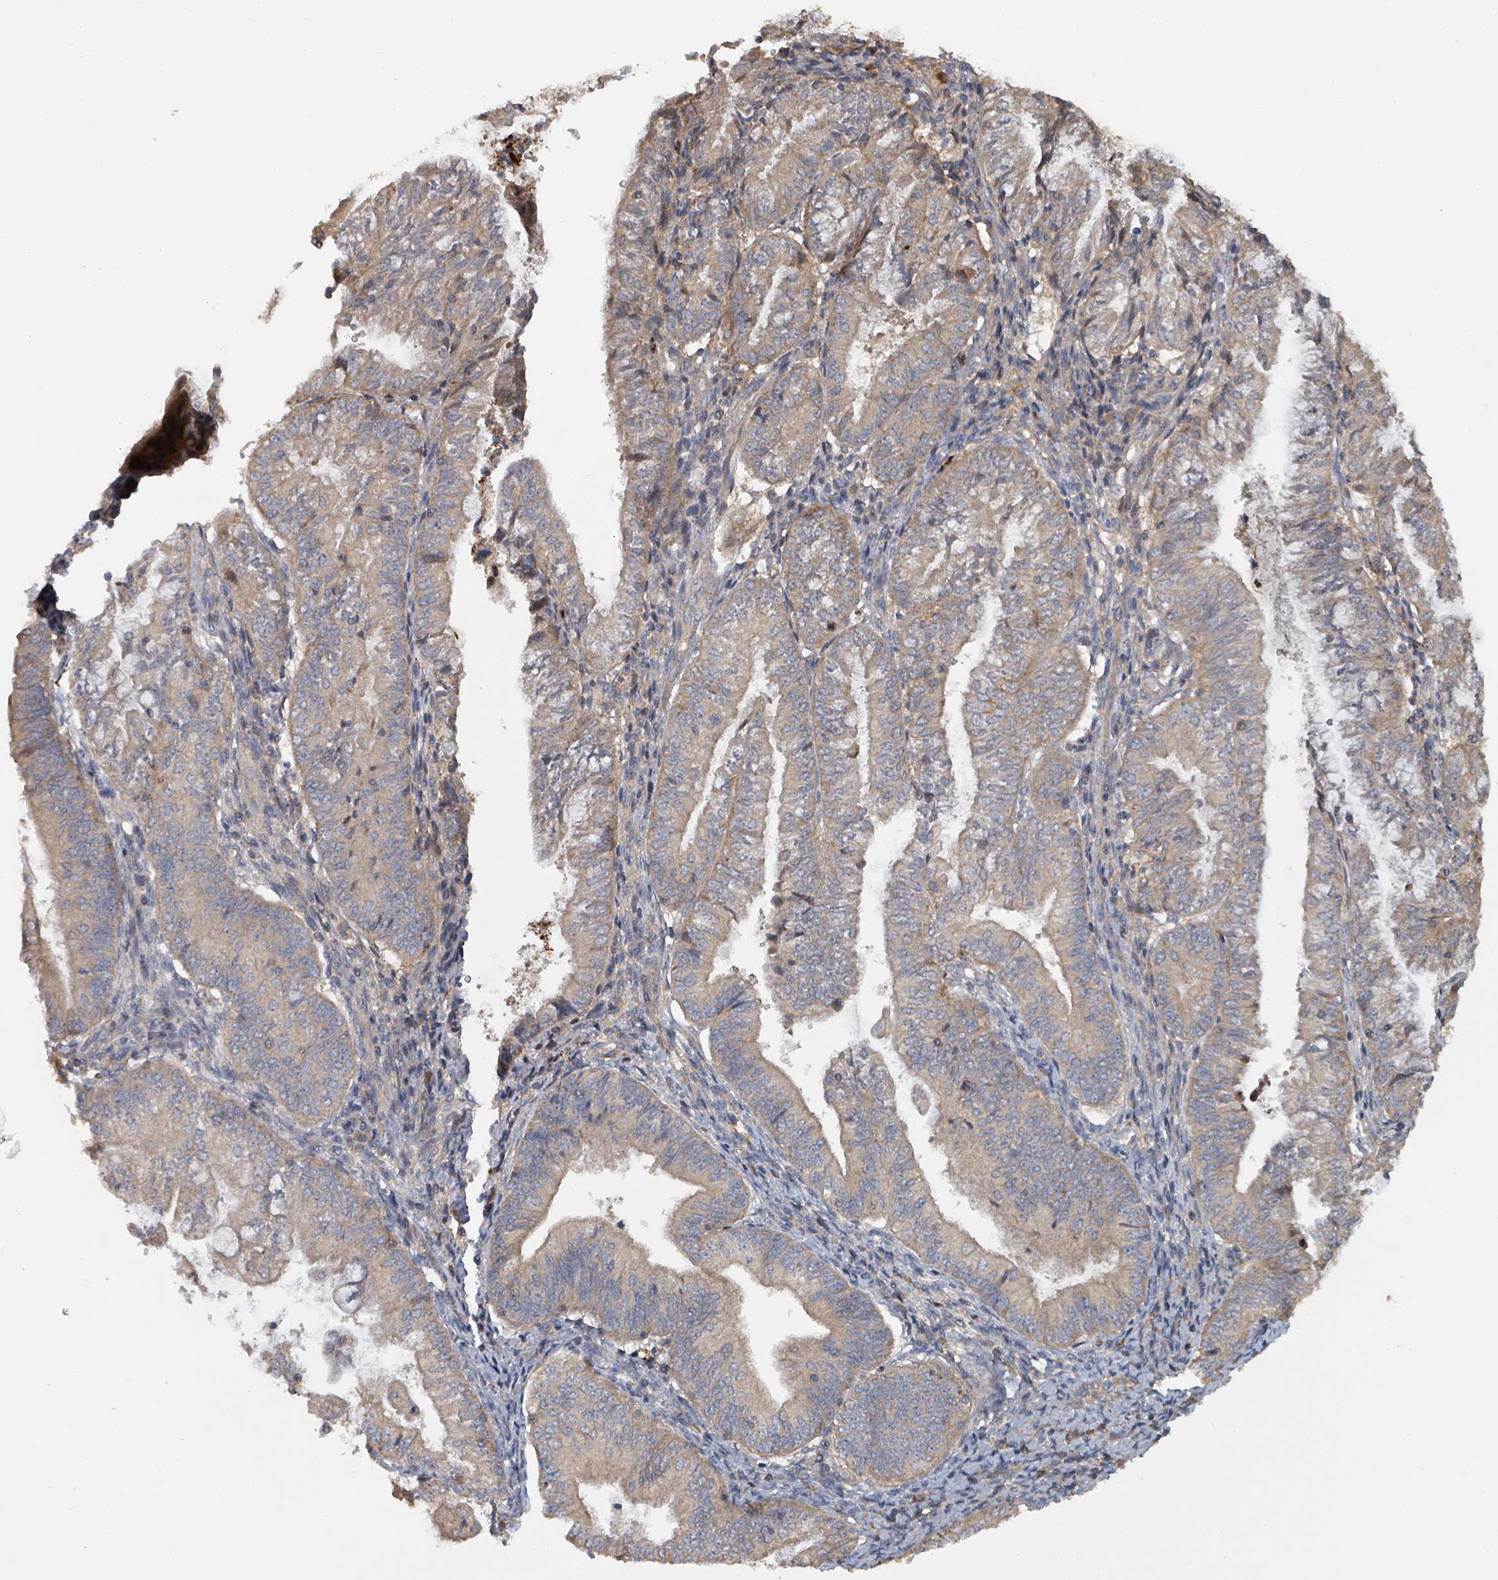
{"staining": {"intensity": "weak", "quantity": "25%-75%", "location": "cytoplasmic/membranous"}, "tissue": "endometrial cancer", "cell_type": "Tumor cells", "image_type": "cancer", "snomed": [{"axis": "morphology", "description": "Adenocarcinoma, NOS"}, {"axis": "topography", "description": "Endometrium"}], "caption": "DAB (3,3'-diaminobenzidine) immunohistochemical staining of endometrial adenocarcinoma exhibits weak cytoplasmic/membranous protein positivity in approximately 25%-75% of tumor cells.", "gene": "DPM1", "patient": {"sex": "female", "age": 55}}